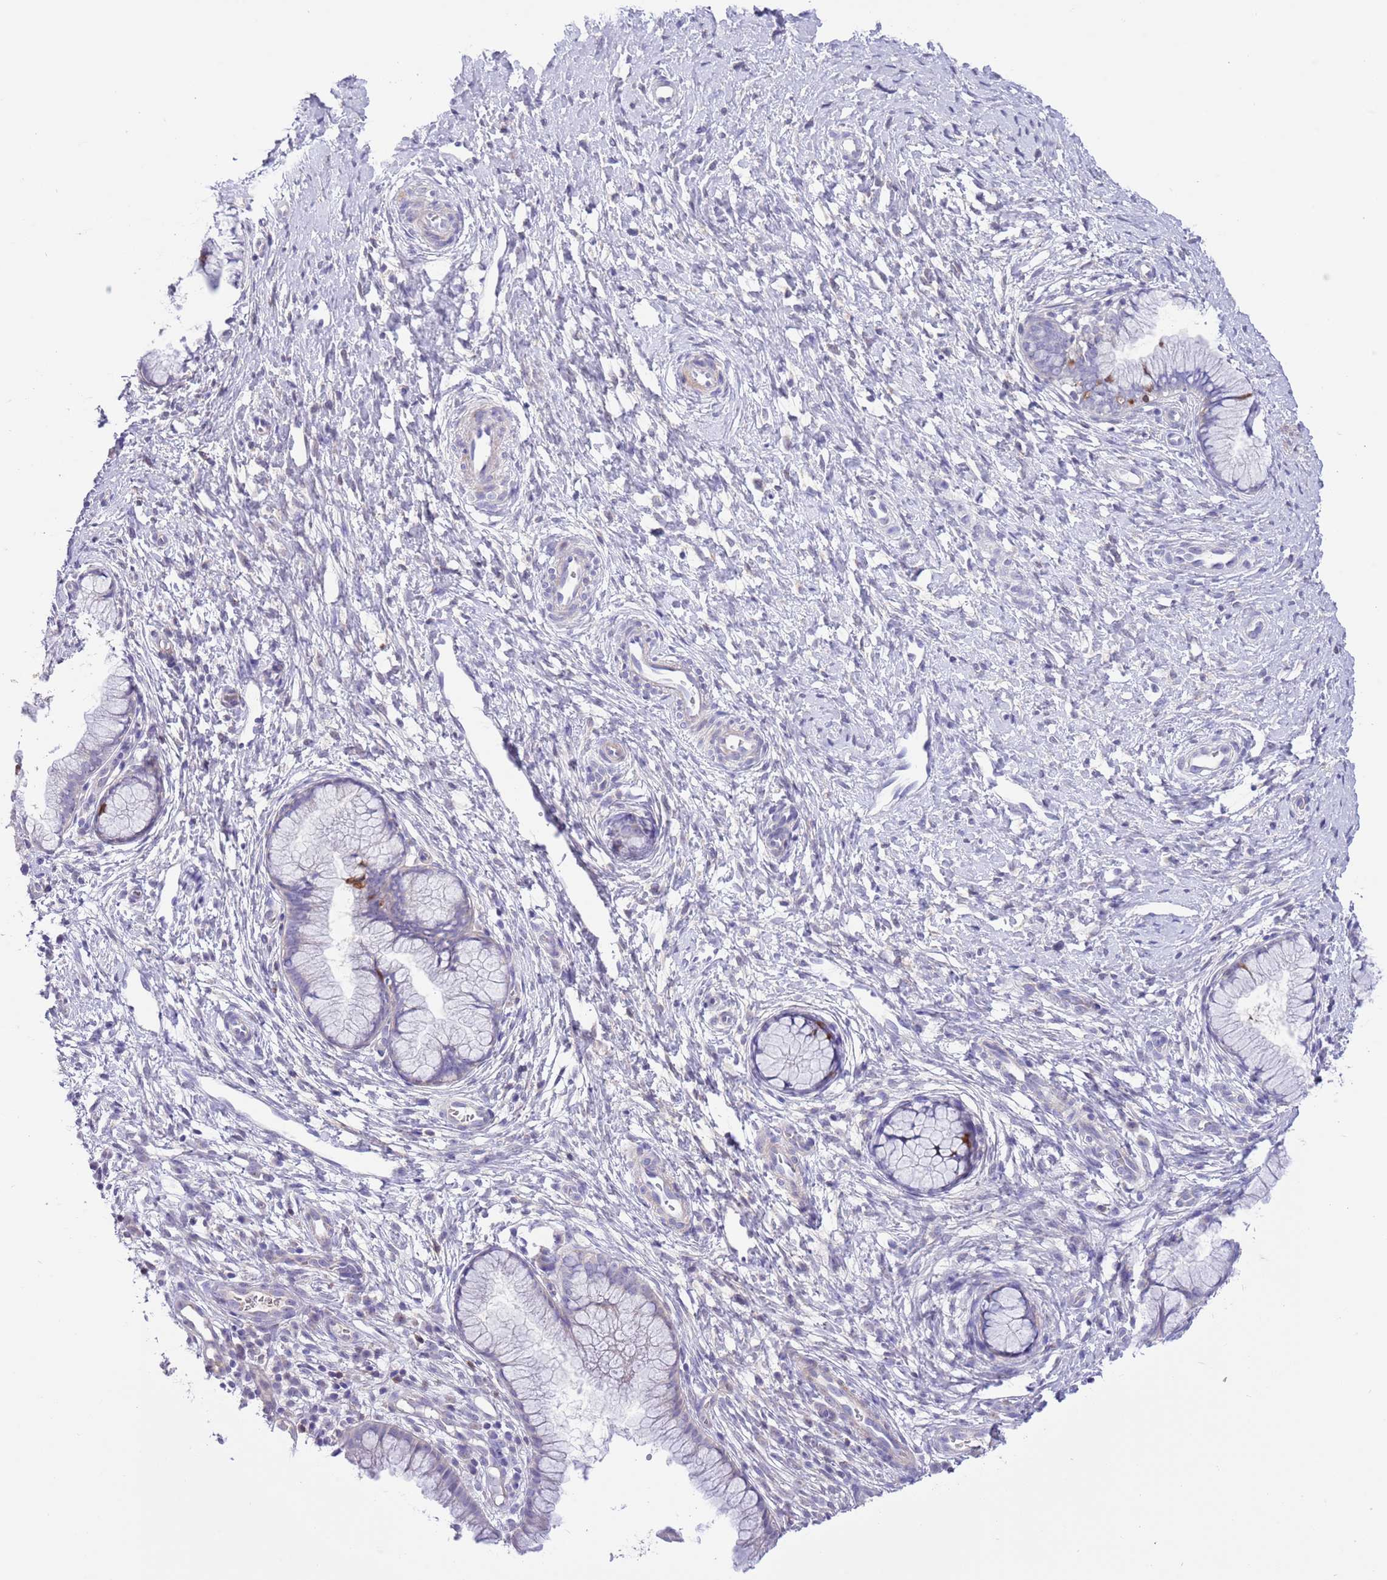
{"staining": {"intensity": "negative", "quantity": "none", "location": "none"}, "tissue": "cervix", "cell_type": "Glandular cells", "image_type": "normal", "snomed": [{"axis": "morphology", "description": "Normal tissue, NOS"}, {"axis": "topography", "description": "Cervix"}], "caption": "Protein analysis of normal cervix displays no significant positivity in glandular cells.", "gene": "PRR32", "patient": {"sex": "female", "age": 36}}